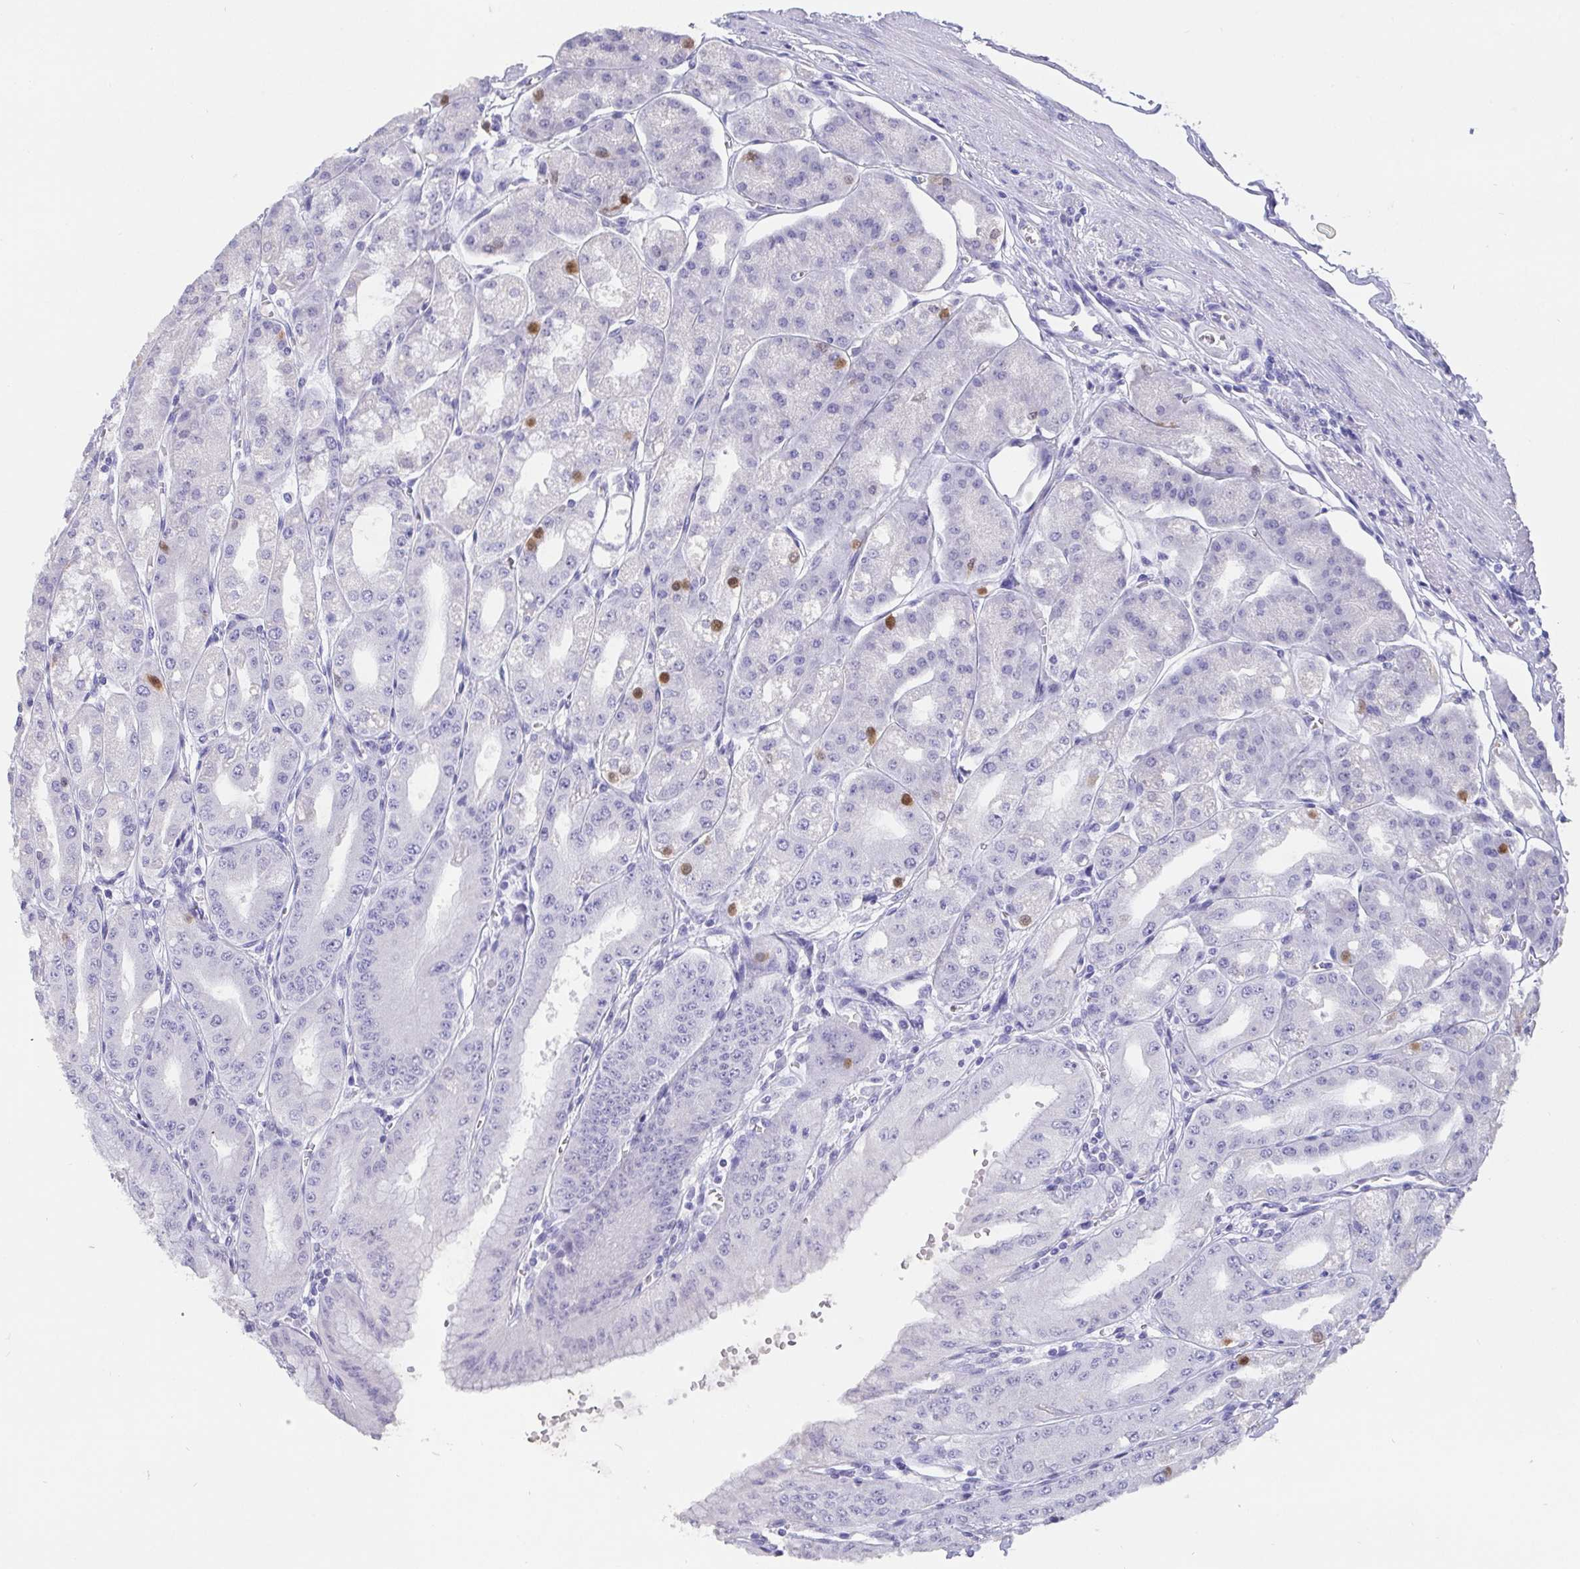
{"staining": {"intensity": "moderate", "quantity": "<25%", "location": "nuclear"}, "tissue": "stomach", "cell_type": "Glandular cells", "image_type": "normal", "snomed": [{"axis": "morphology", "description": "Normal tissue, NOS"}, {"axis": "topography", "description": "Stomach, lower"}], "caption": "Human stomach stained for a protein (brown) demonstrates moderate nuclear positive expression in about <25% of glandular cells.", "gene": "SCGN", "patient": {"sex": "male", "age": 71}}